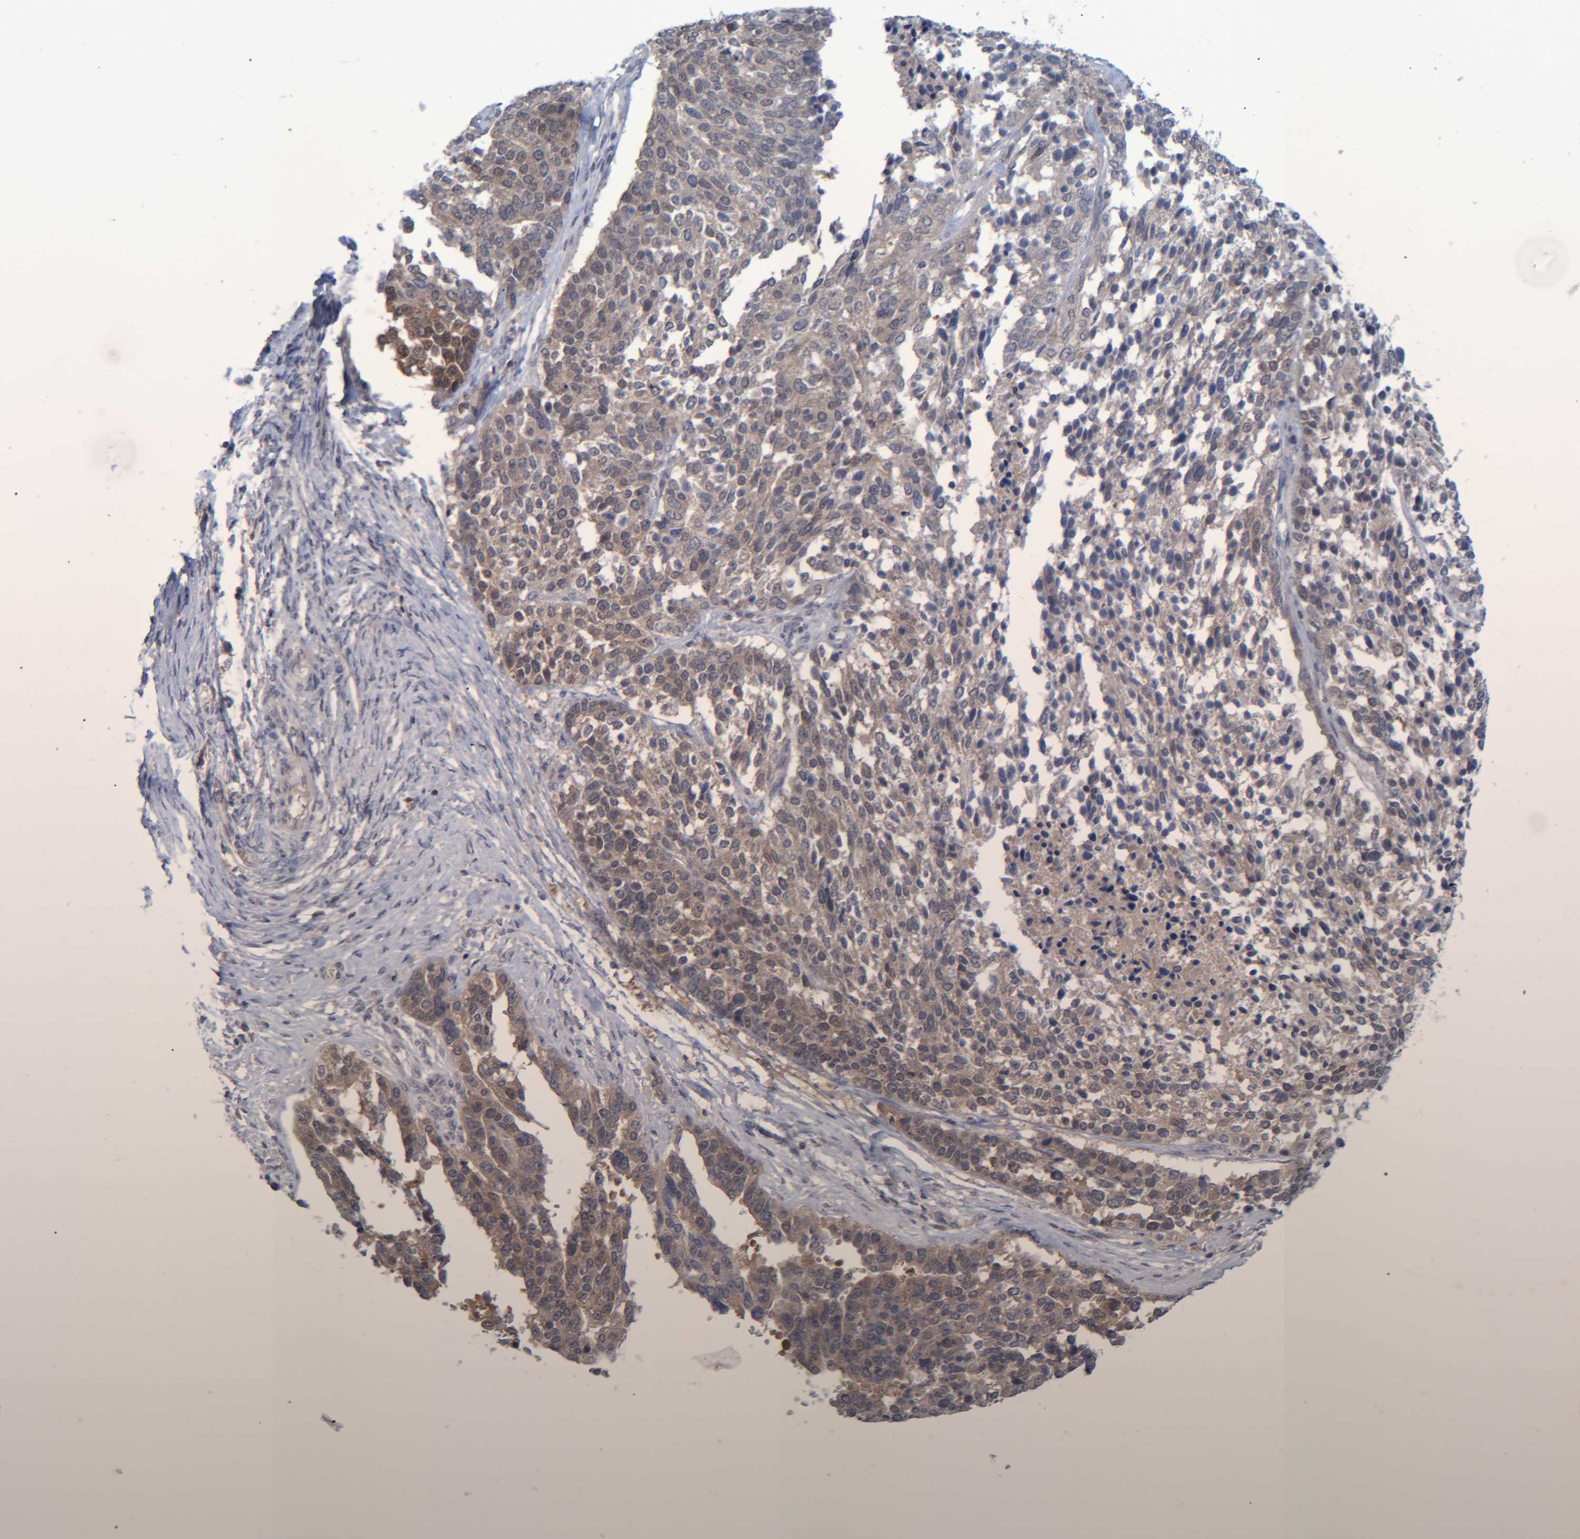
{"staining": {"intensity": "weak", "quantity": "25%-75%", "location": "cytoplasmic/membranous"}, "tissue": "ovarian cancer", "cell_type": "Tumor cells", "image_type": "cancer", "snomed": [{"axis": "morphology", "description": "Cystadenocarcinoma, serous, NOS"}, {"axis": "topography", "description": "Ovary"}], "caption": "An IHC micrograph of tumor tissue is shown. Protein staining in brown highlights weak cytoplasmic/membranous positivity in ovarian serous cystadenocarcinoma within tumor cells. (DAB (3,3'-diaminobenzidine) IHC with brightfield microscopy, high magnification).", "gene": "PCYT2", "patient": {"sex": "female", "age": 44}}